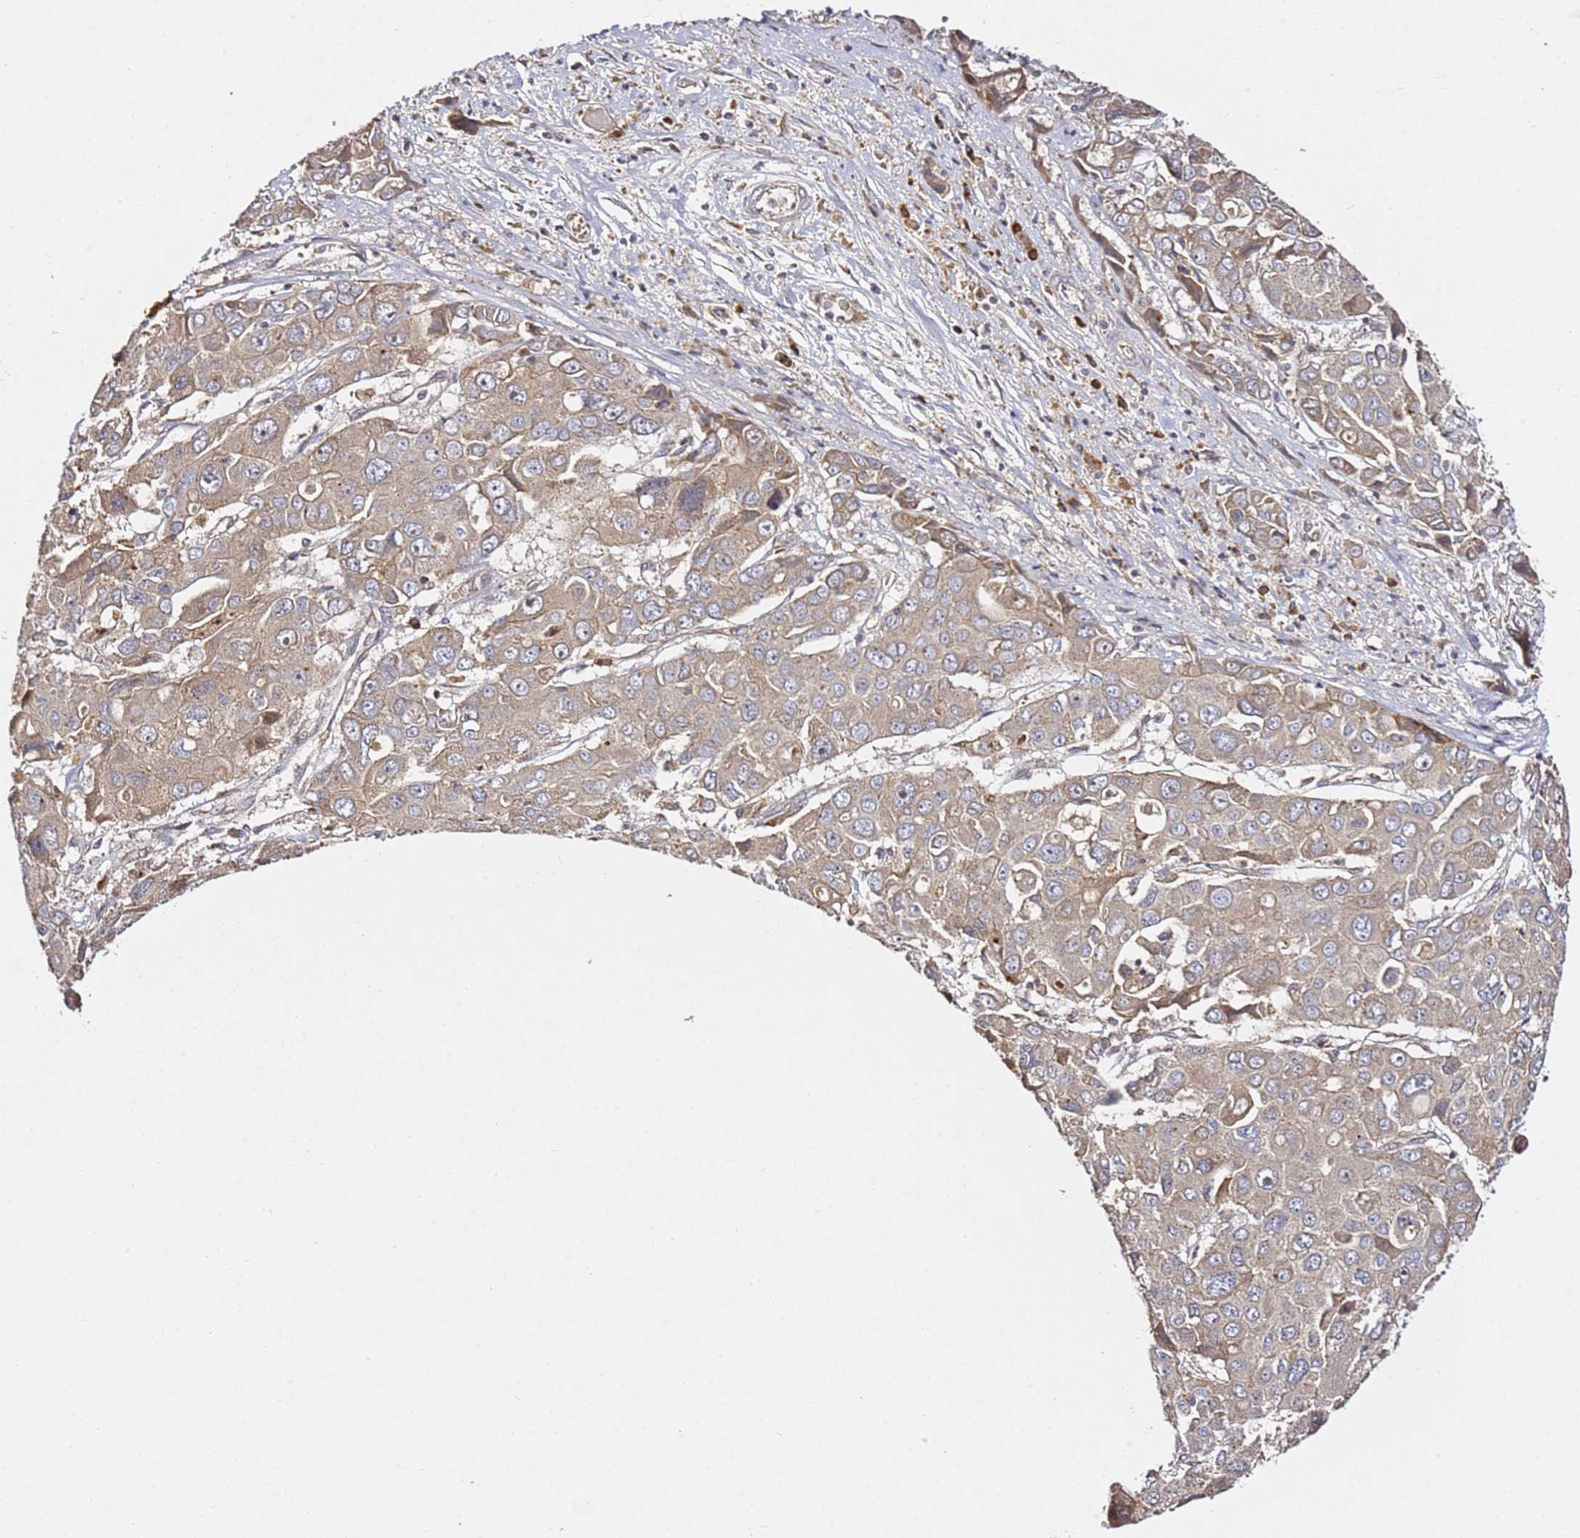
{"staining": {"intensity": "moderate", "quantity": "25%-75%", "location": "cytoplasmic/membranous"}, "tissue": "liver cancer", "cell_type": "Tumor cells", "image_type": "cancer", "snomed": [{"axis": "morphology", "description": "Cholangiocarcinoma"}, {"axis": "topography", "description": "Liver"}], "caption": "Protein expression analysis of human liver cancer (cholangiocarcinoma) reveals moderate cytoplasmic/membranous positivity in approximately 25%-75% of tumor cells.", "gene": "OSBPL2", "patient": {"sex": "male", "age": 67}}